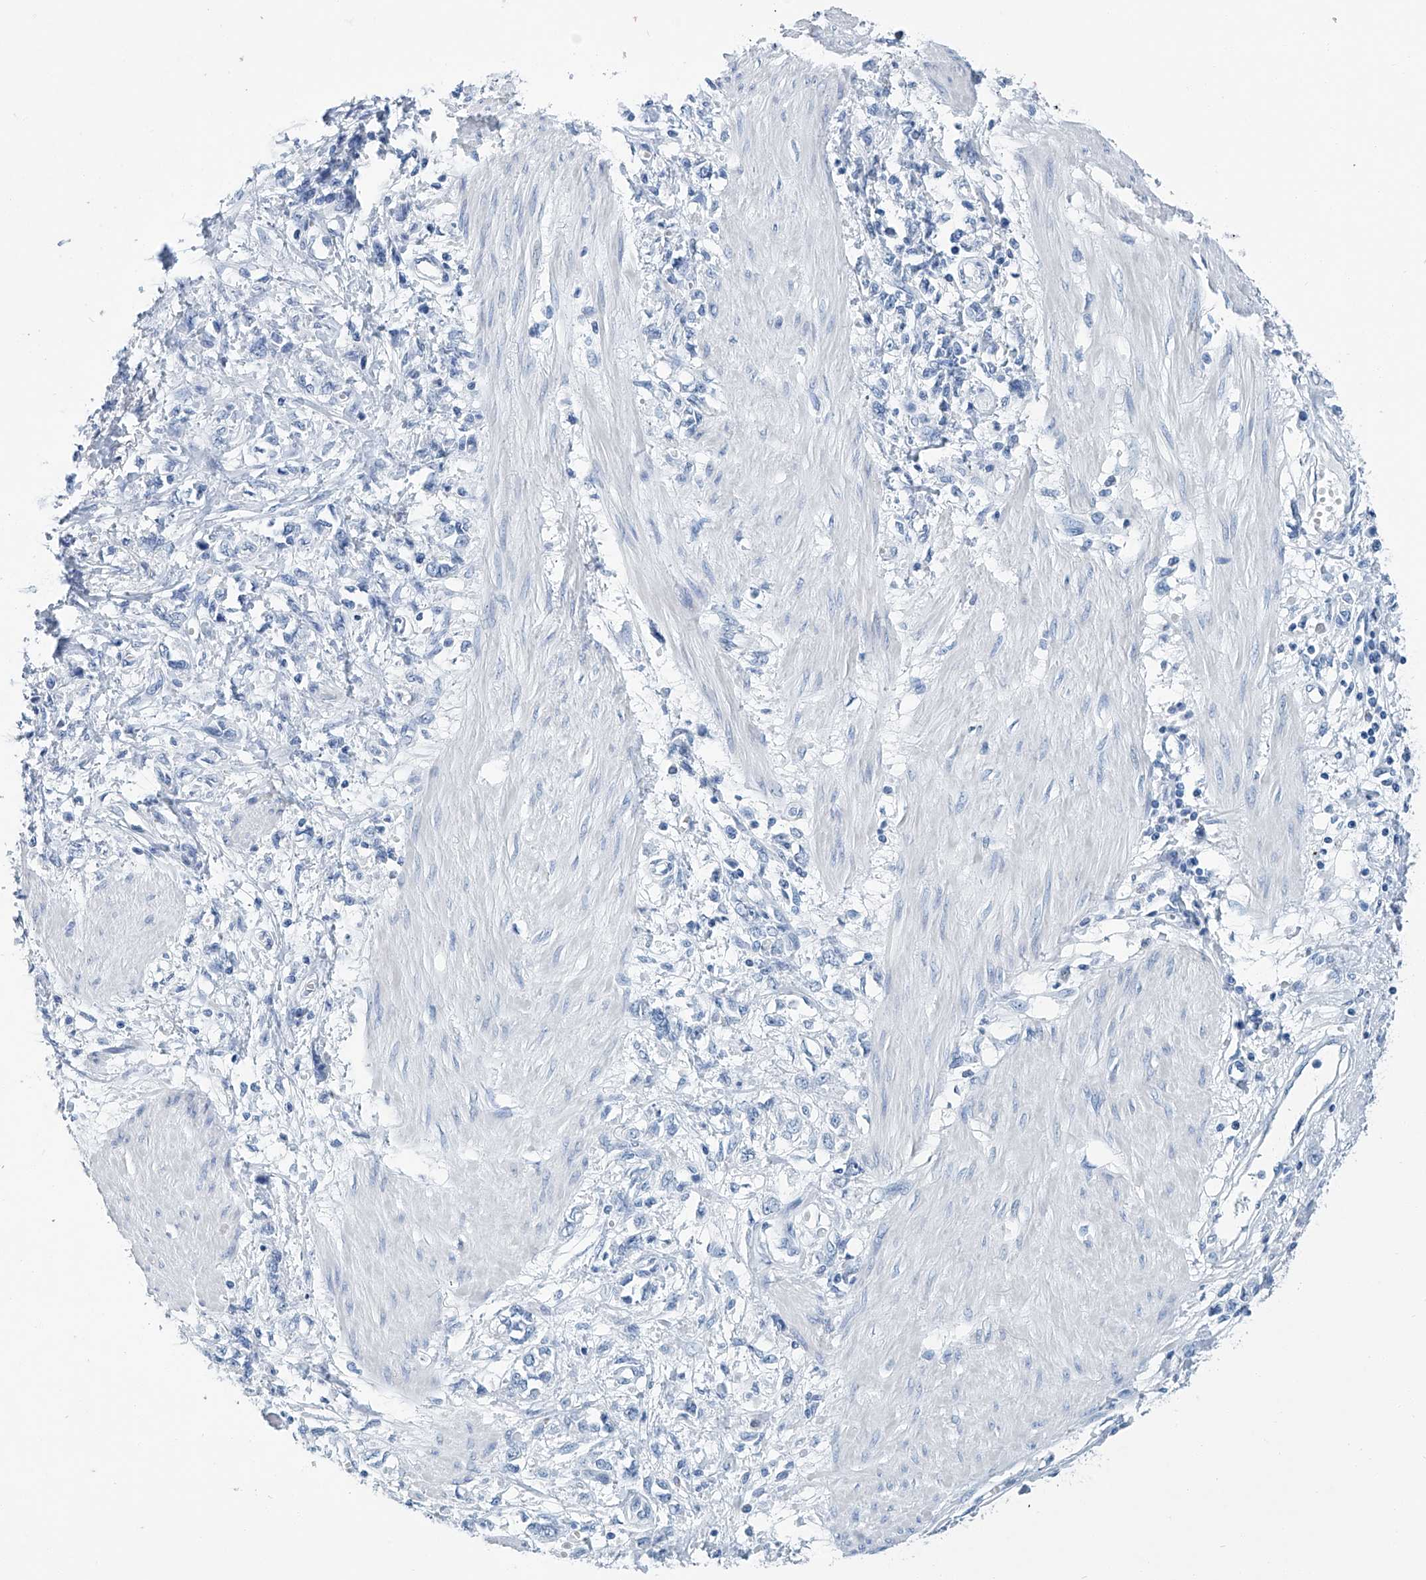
{"staining": {"intensity": "negative", "quantity": "none", "location": "none"}, "tissue": "stomach cancer", "cell_type": "Tumor cells", "image_type": "cancer", "snomed": [{"axis": "morphology", "description": "Adenocarcinoma, NOS"}, {"axis": "topography", "description": "Stomach"}], "caption": "Histopathology image shows no protein positivity in tumor cells of stomach cancer (adenocarcinoma) tissue.", "gene": "CYP2A7", "patient": {"sex": "female", "age": 76}}